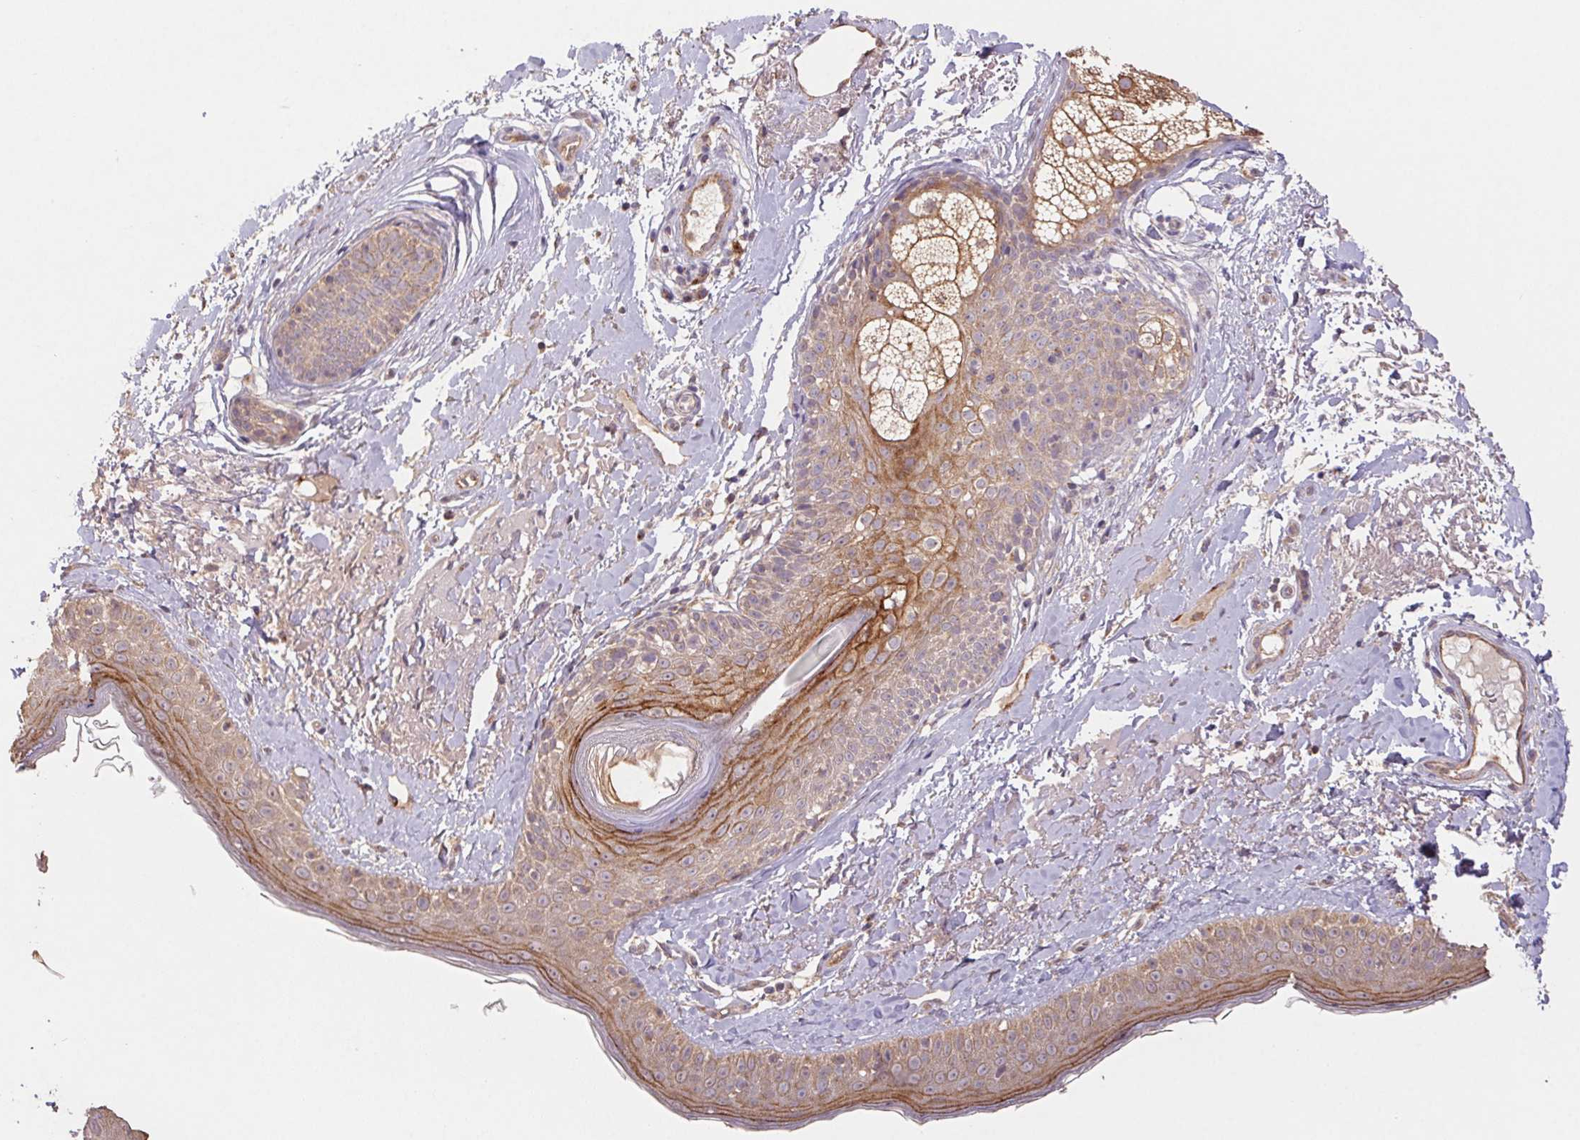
{"staining": {"intensity": "weak", "quantity": "<25%", "location": "cytoplasmic/membranous"}, "tissue": "skin", "cell_type": "Fibroblasts", "image_type": "normal", "snomed": [{"axis": "morphology", "description": "Normal tissue, NOS"}, {"axis": "topography", "description": "Skin"}], "caption": "This is an immunohistochemistry micrograph of normal human skin. There is no staining in fibroblasts.", "gene": "RAB11A", "patient": {"sex": "male", "age": 73}}